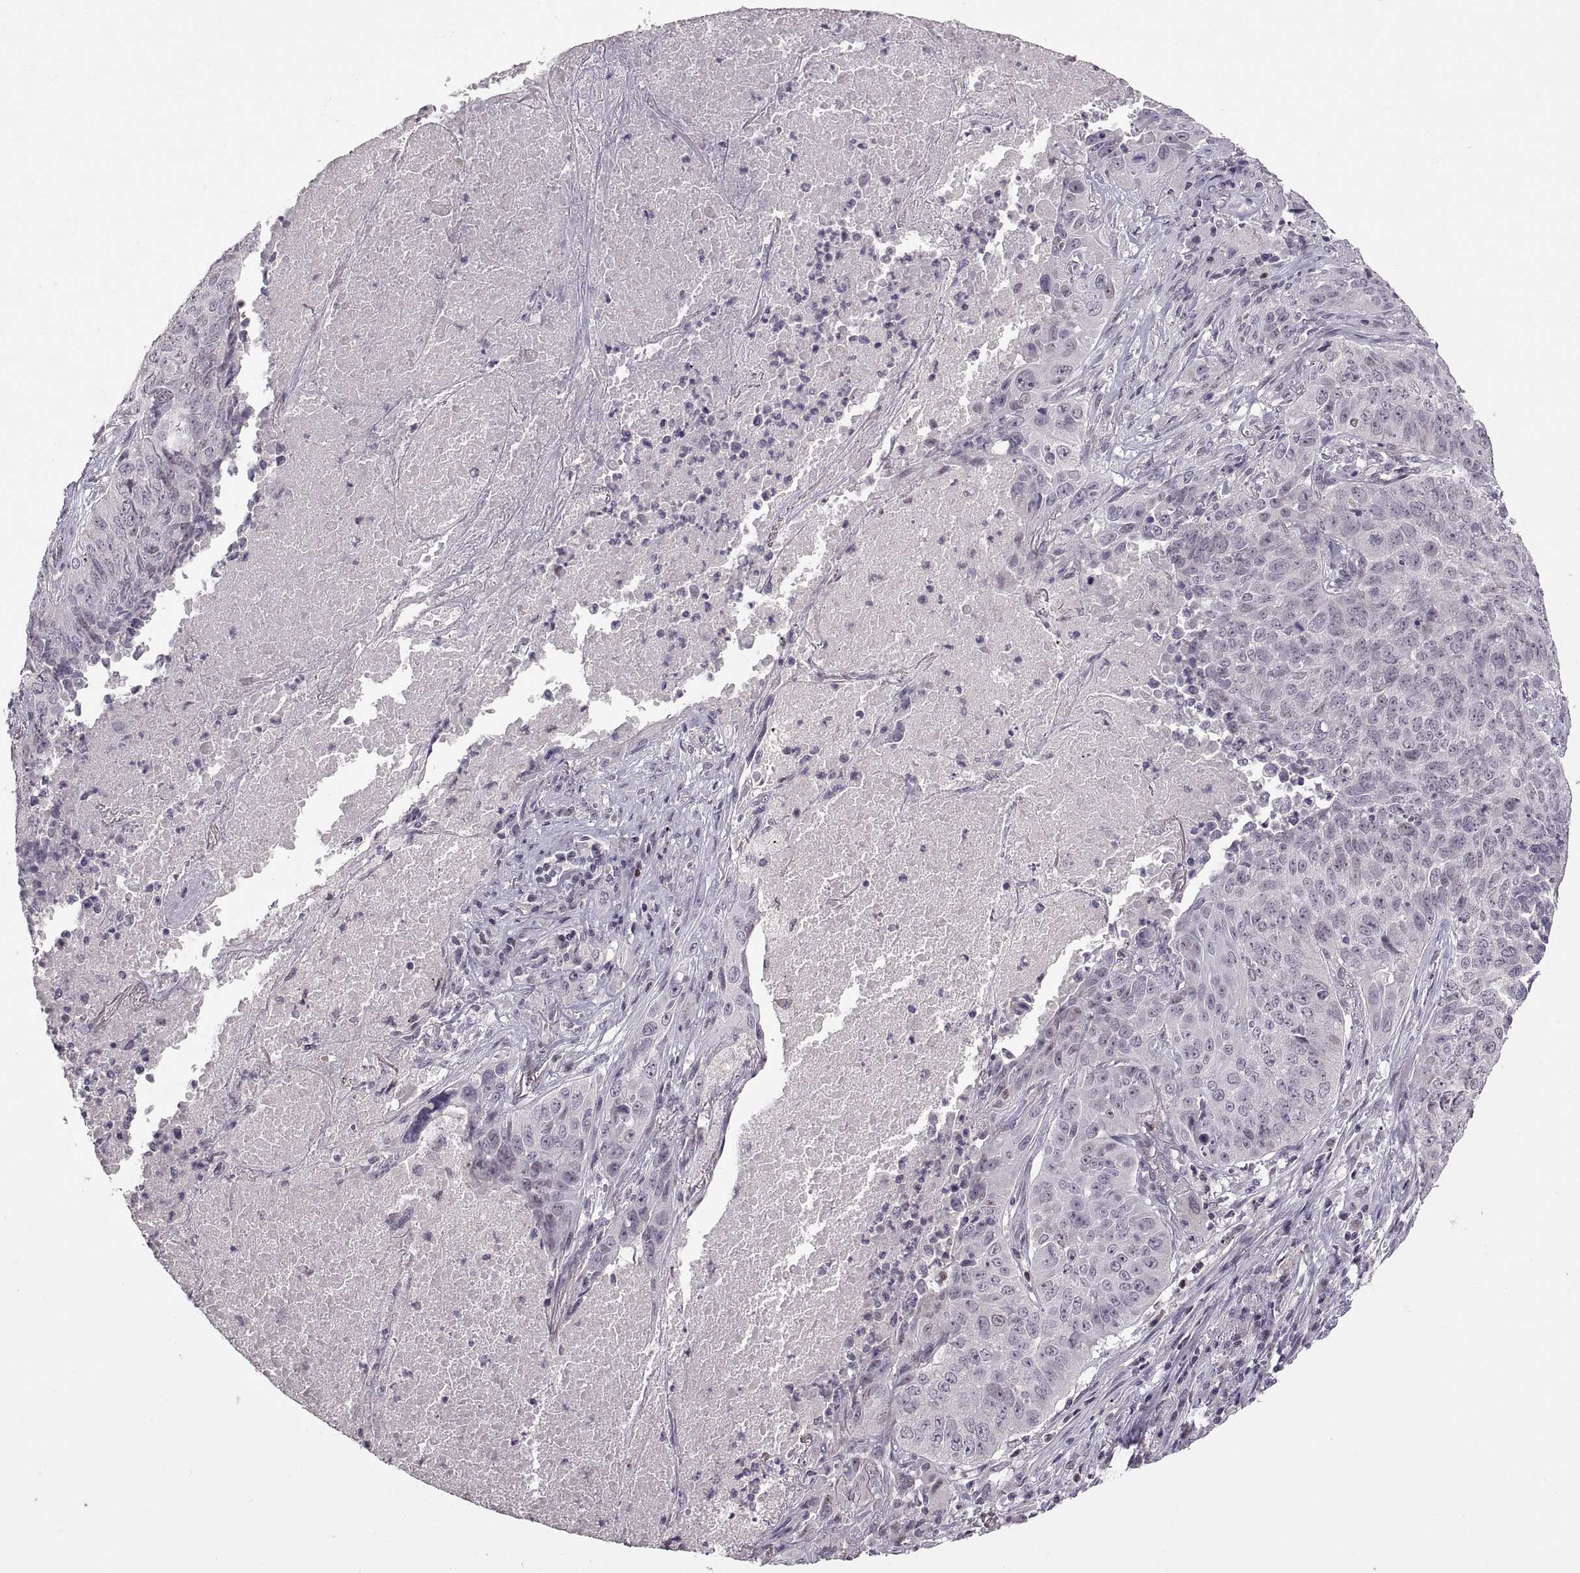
{"staining": {"intensity": "negative", "quantity": "none", "location": "none"}, "tissue": "lung cancer", "cell_type": "Tumor cells", "image_type": "cancer", "snomed": [{"axis": "morphology", "description": "Normal tissue, NOS"}, {"axis": "morphology", "description": "Squamous cell carcinoma, NOS"}, {"axis": "topography", "description": "Bronchus"}, {"axis": "topography", "description": "Lung"}], "caption": "Tumor cells are negative for protein expression in human lung squamous cell carcinoma. Brightfield microscopy of immunohistochemistry (IHC) stained with DAB (brown) and hematoxylin (blue), captured at high magnification.", "gene": "NEK2", "patient": {"sex": "male", "age": 64}}